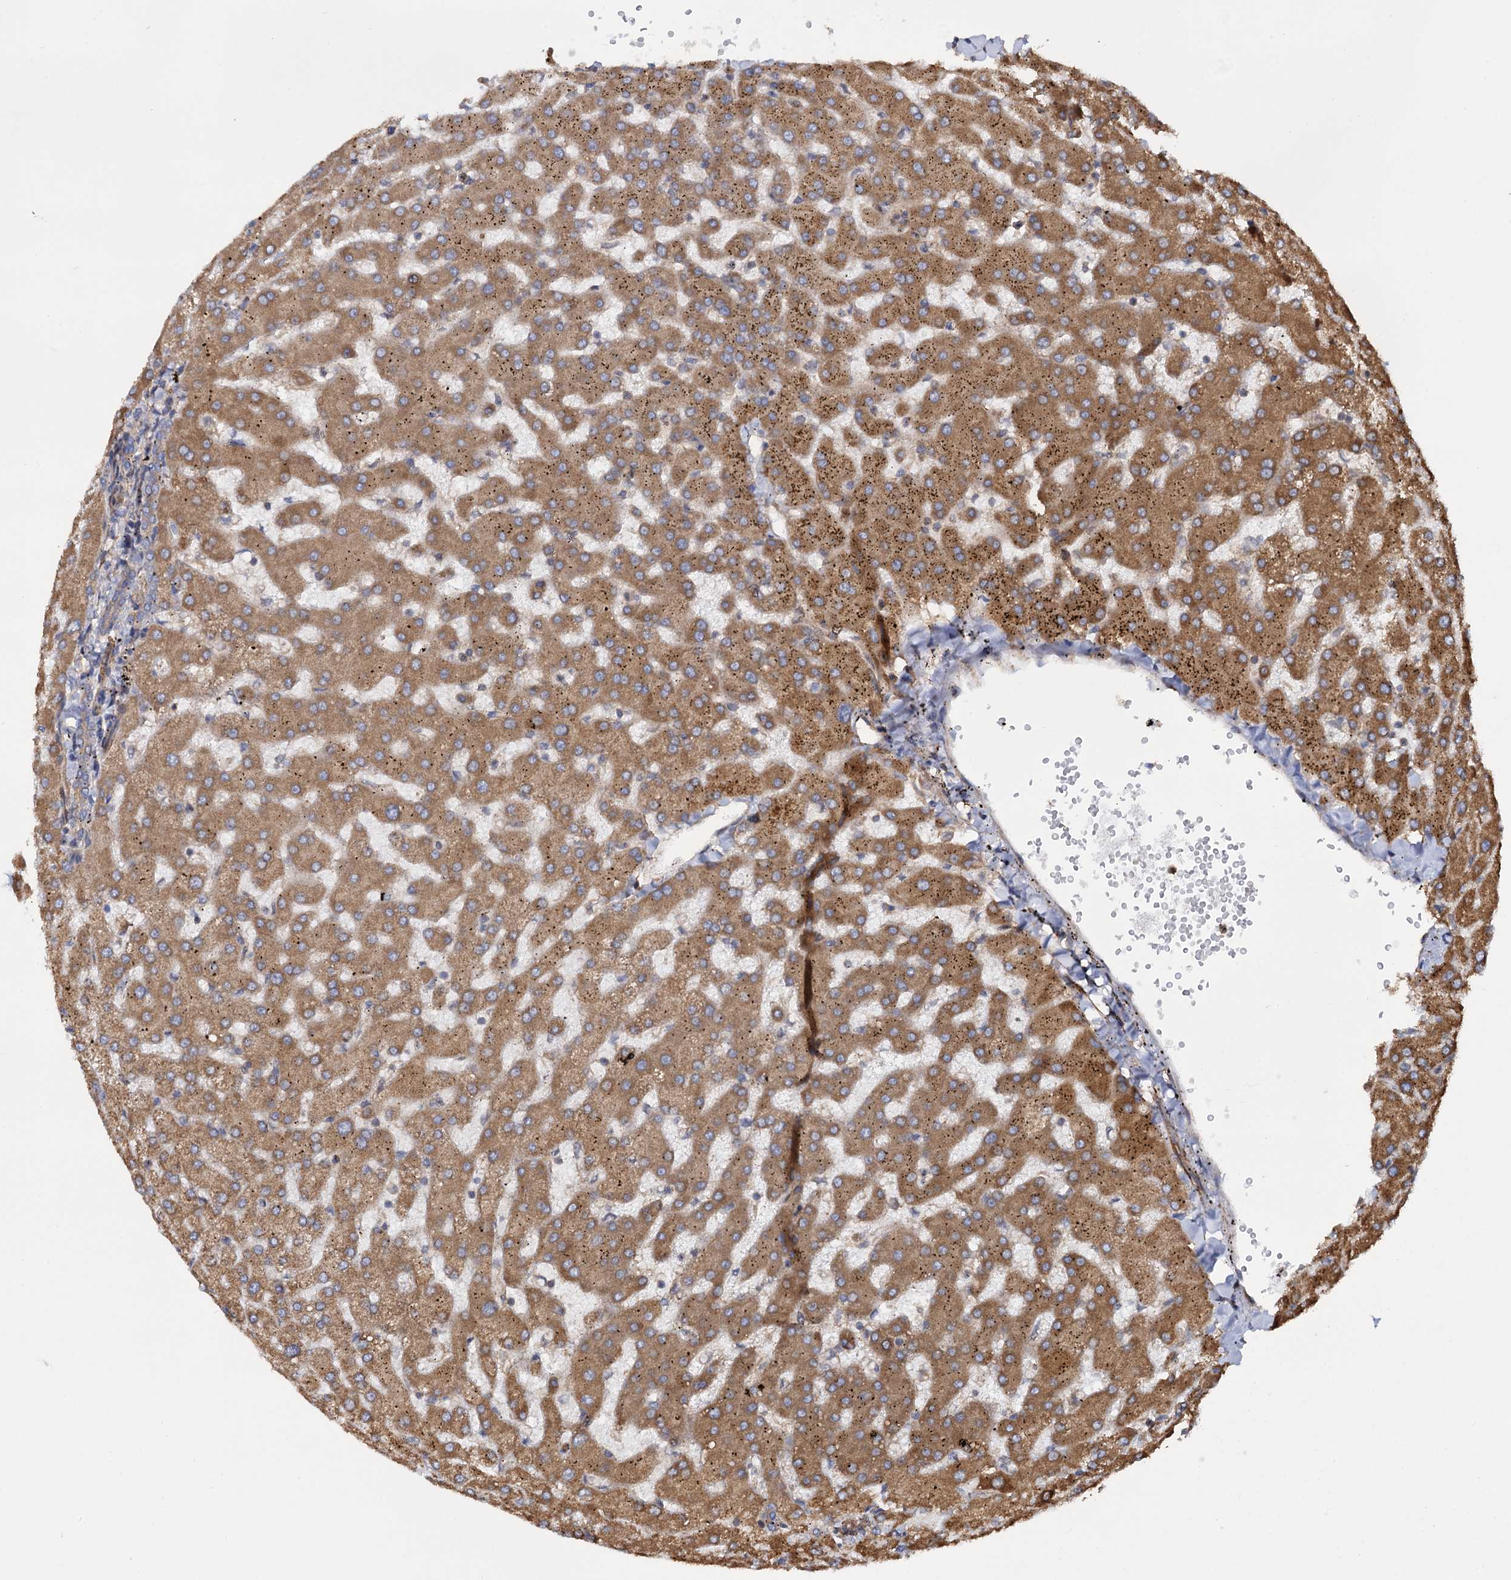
{"staining": {"intensity": "moderate", "quantity": ">75%", "location": "cytoplasmic/membranous"}, "tissue": "liver", "cell_type": "Cholangiocytes", "image_type": "normal", "snomed": [{"axis": "morphology", "description": "Normal tissue, NOS"}, {"axis": "topography", "description": "Liver"}], "caption": "Moderate cytoplasmic/membranous staining for a protein is appreciated in approximately >75% of cholangiocytes of unremarkable liver using immunohistochemistry.", "gene": "ATP8B4", "patient": {"sex": "female", "age": 63}}